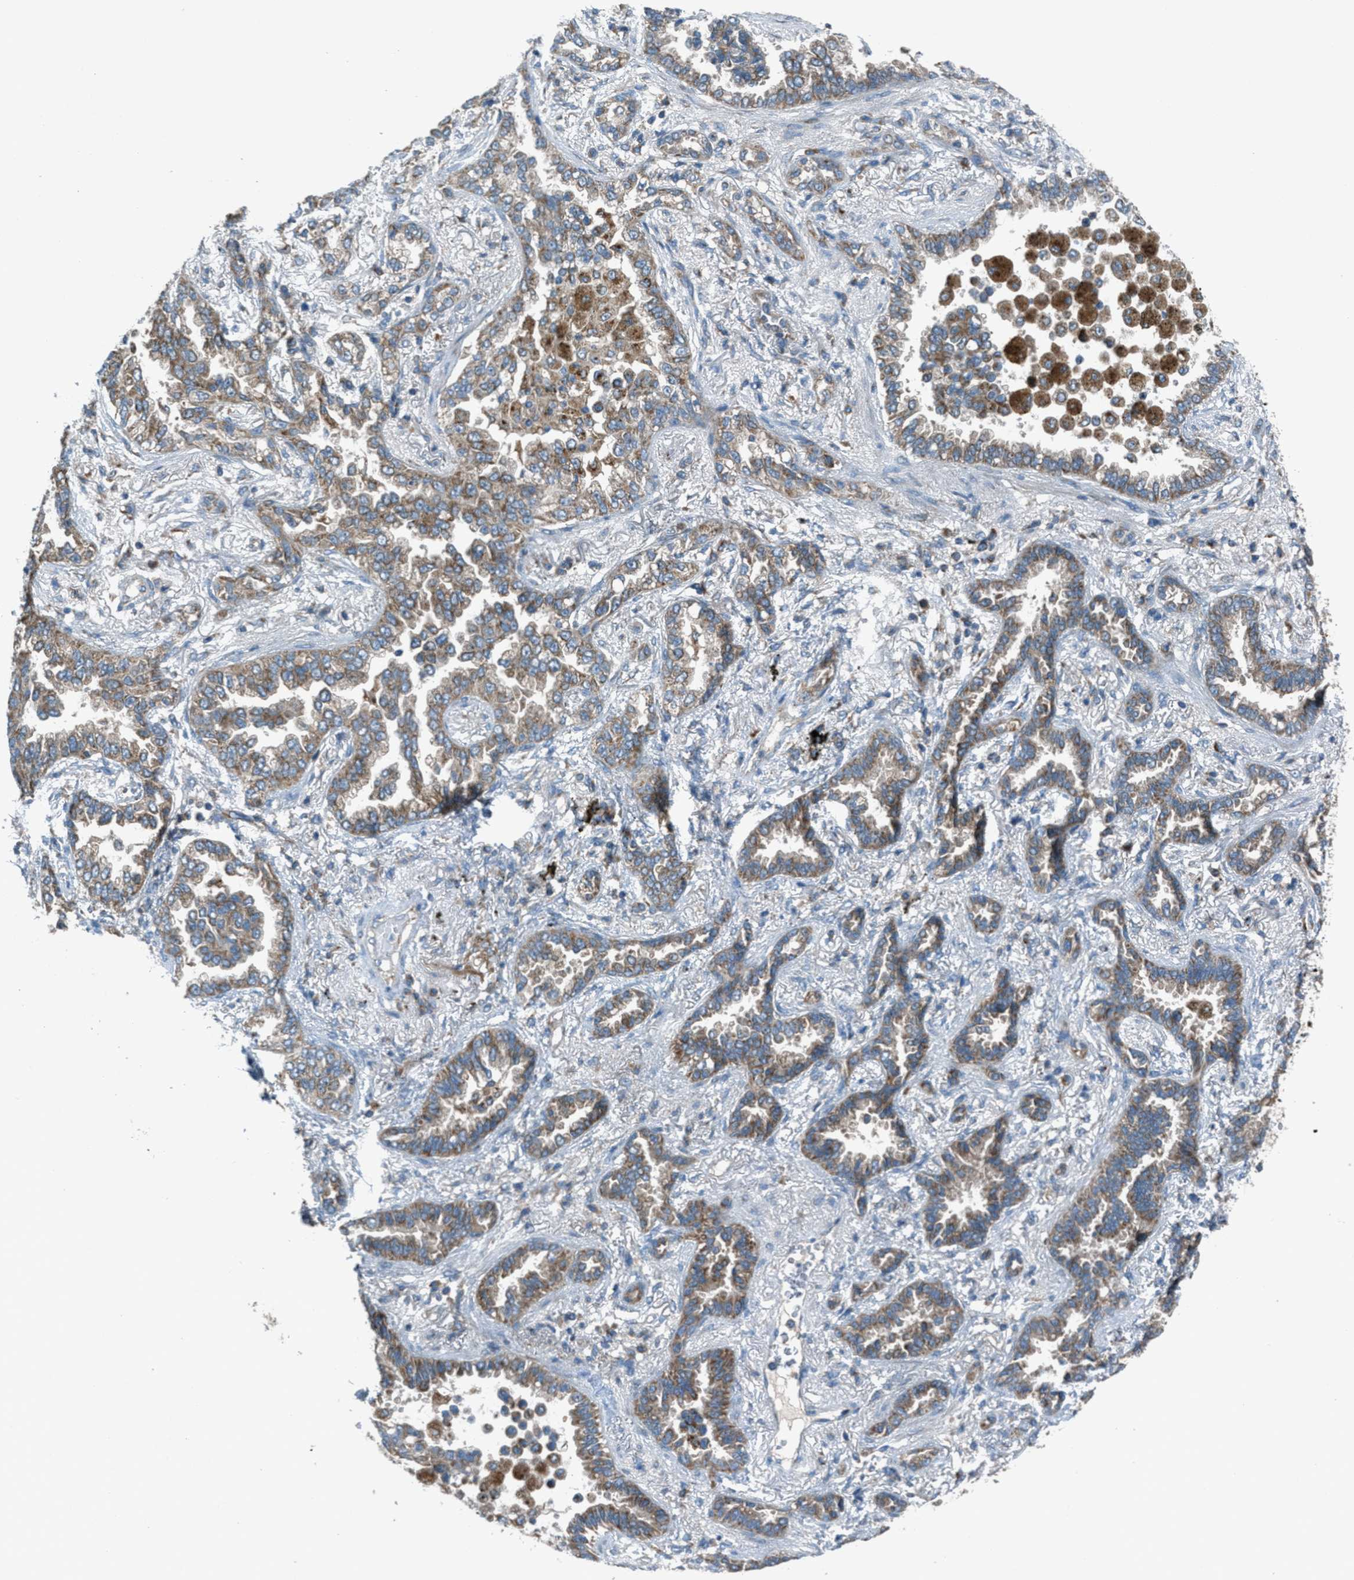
{"staining": {"intensity": "moderate", "quantity": ">75%", "location": "cytoplasmic/membranous"}, "tissue": "lung cancer", "cell_type": "Tumor cells", "image_type": "cancer", "snomed": [{"axis": "morphology", "description": "Normal tissue, NOS"}, {"axis": "morphology", "description": "Adenocarcinoma, NOS"}, {"axis": "topography", "description": "Lung"}], "caption": "Protein staining of lung cancer tissue shows moderate cytoplasmic/membranous positivity in about >75% of tumor cells. (DAB (3,3'-diaminobenzidine) = brown stain, brightfield microscopy at high magnification).", "gene": "BCKDK", "patient": {"sex": "male", "age": 59}}